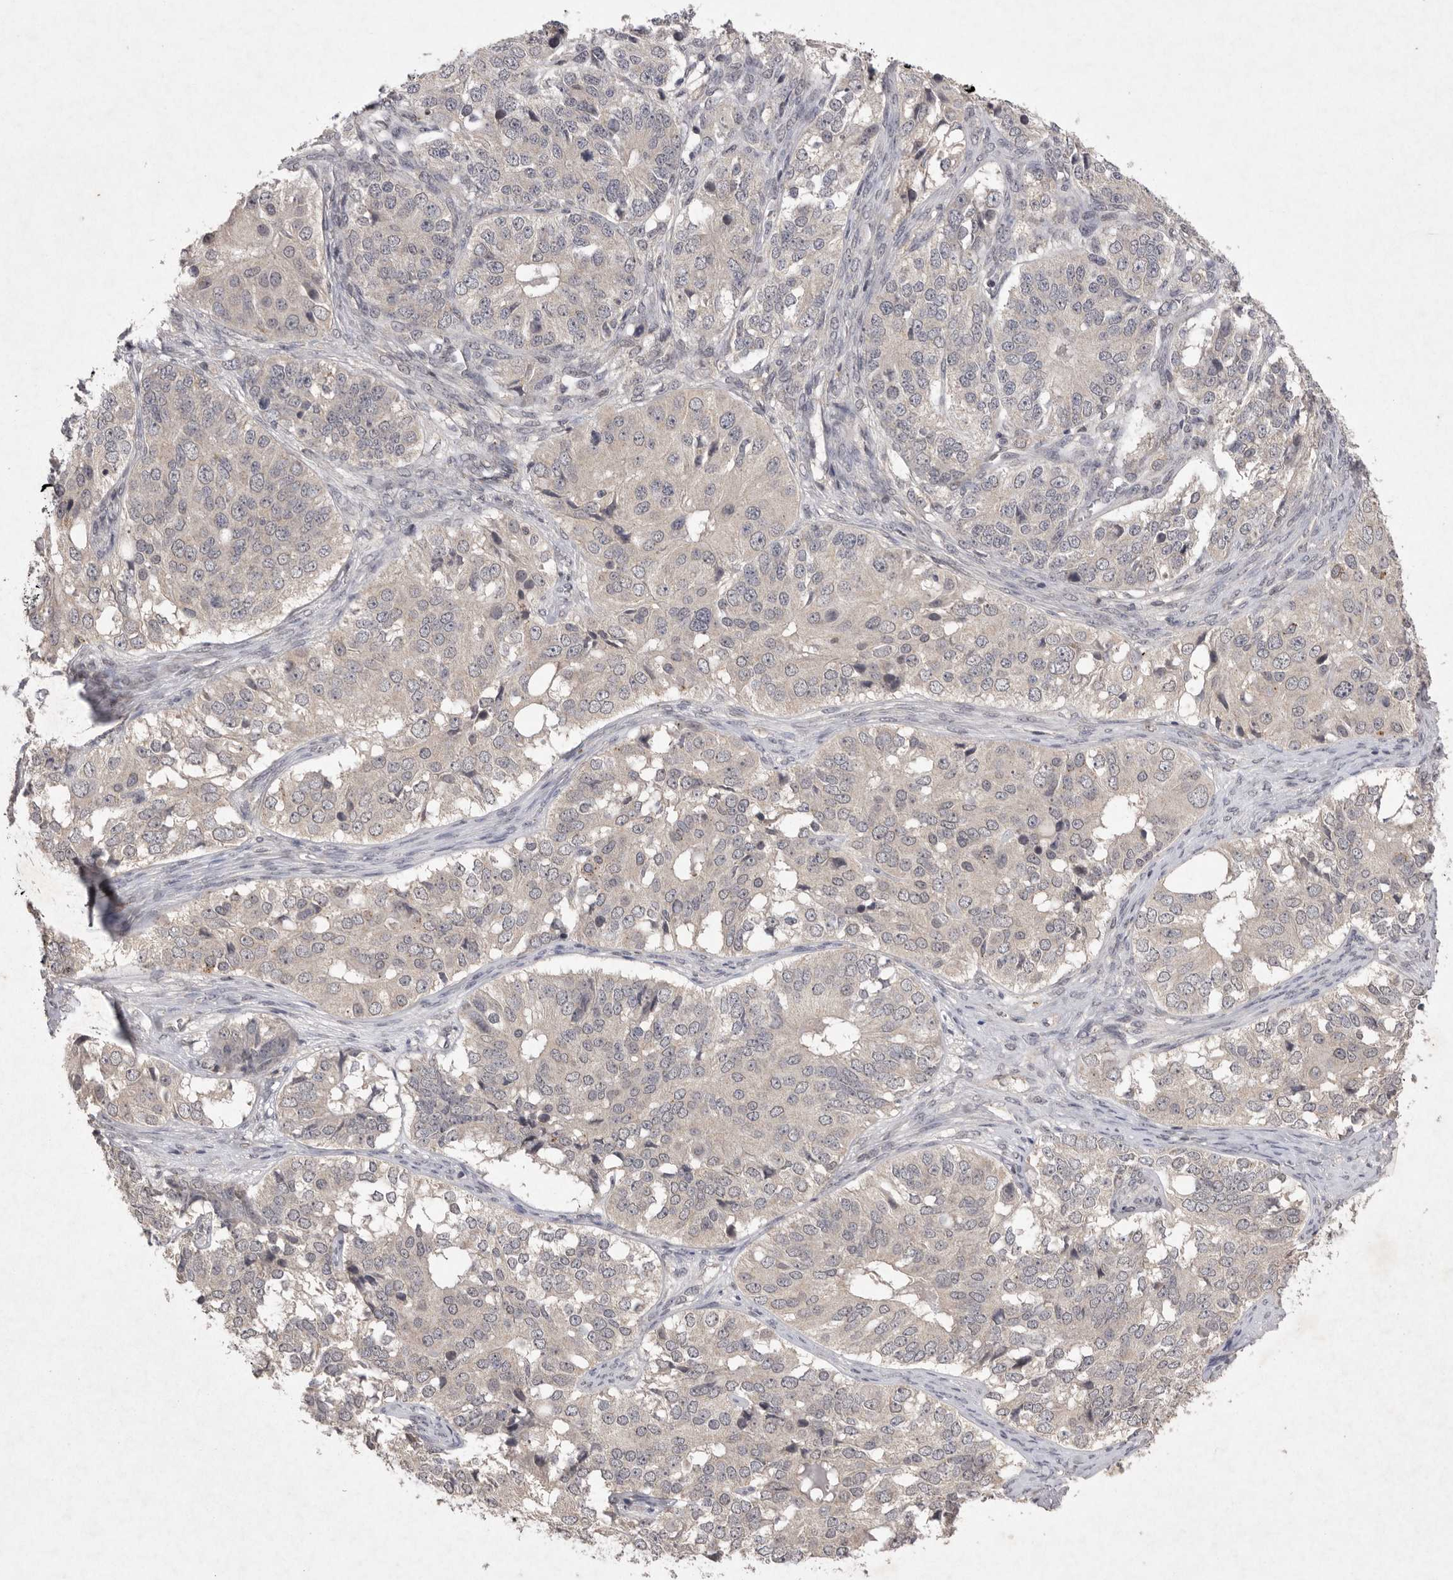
{"staining": {"intensity": "negative", "quantity": "none", "location": "none"}, "tissue": "ovarian cancer", "cell_type": "Tumor cells", "image_type": "cancer", "snomed": [{"axis": "morphology", "description": "Carcinoma, endometroid"}, {"axis": "topography", "description": "Ovary"}], "caption": "Ovarian cancer (endometroid carcinoma) stained for a protein using IHC exhibits no positivity tumor cells.", "gene": "APLNR", "patient": {"sex": "female", "age": 51}}